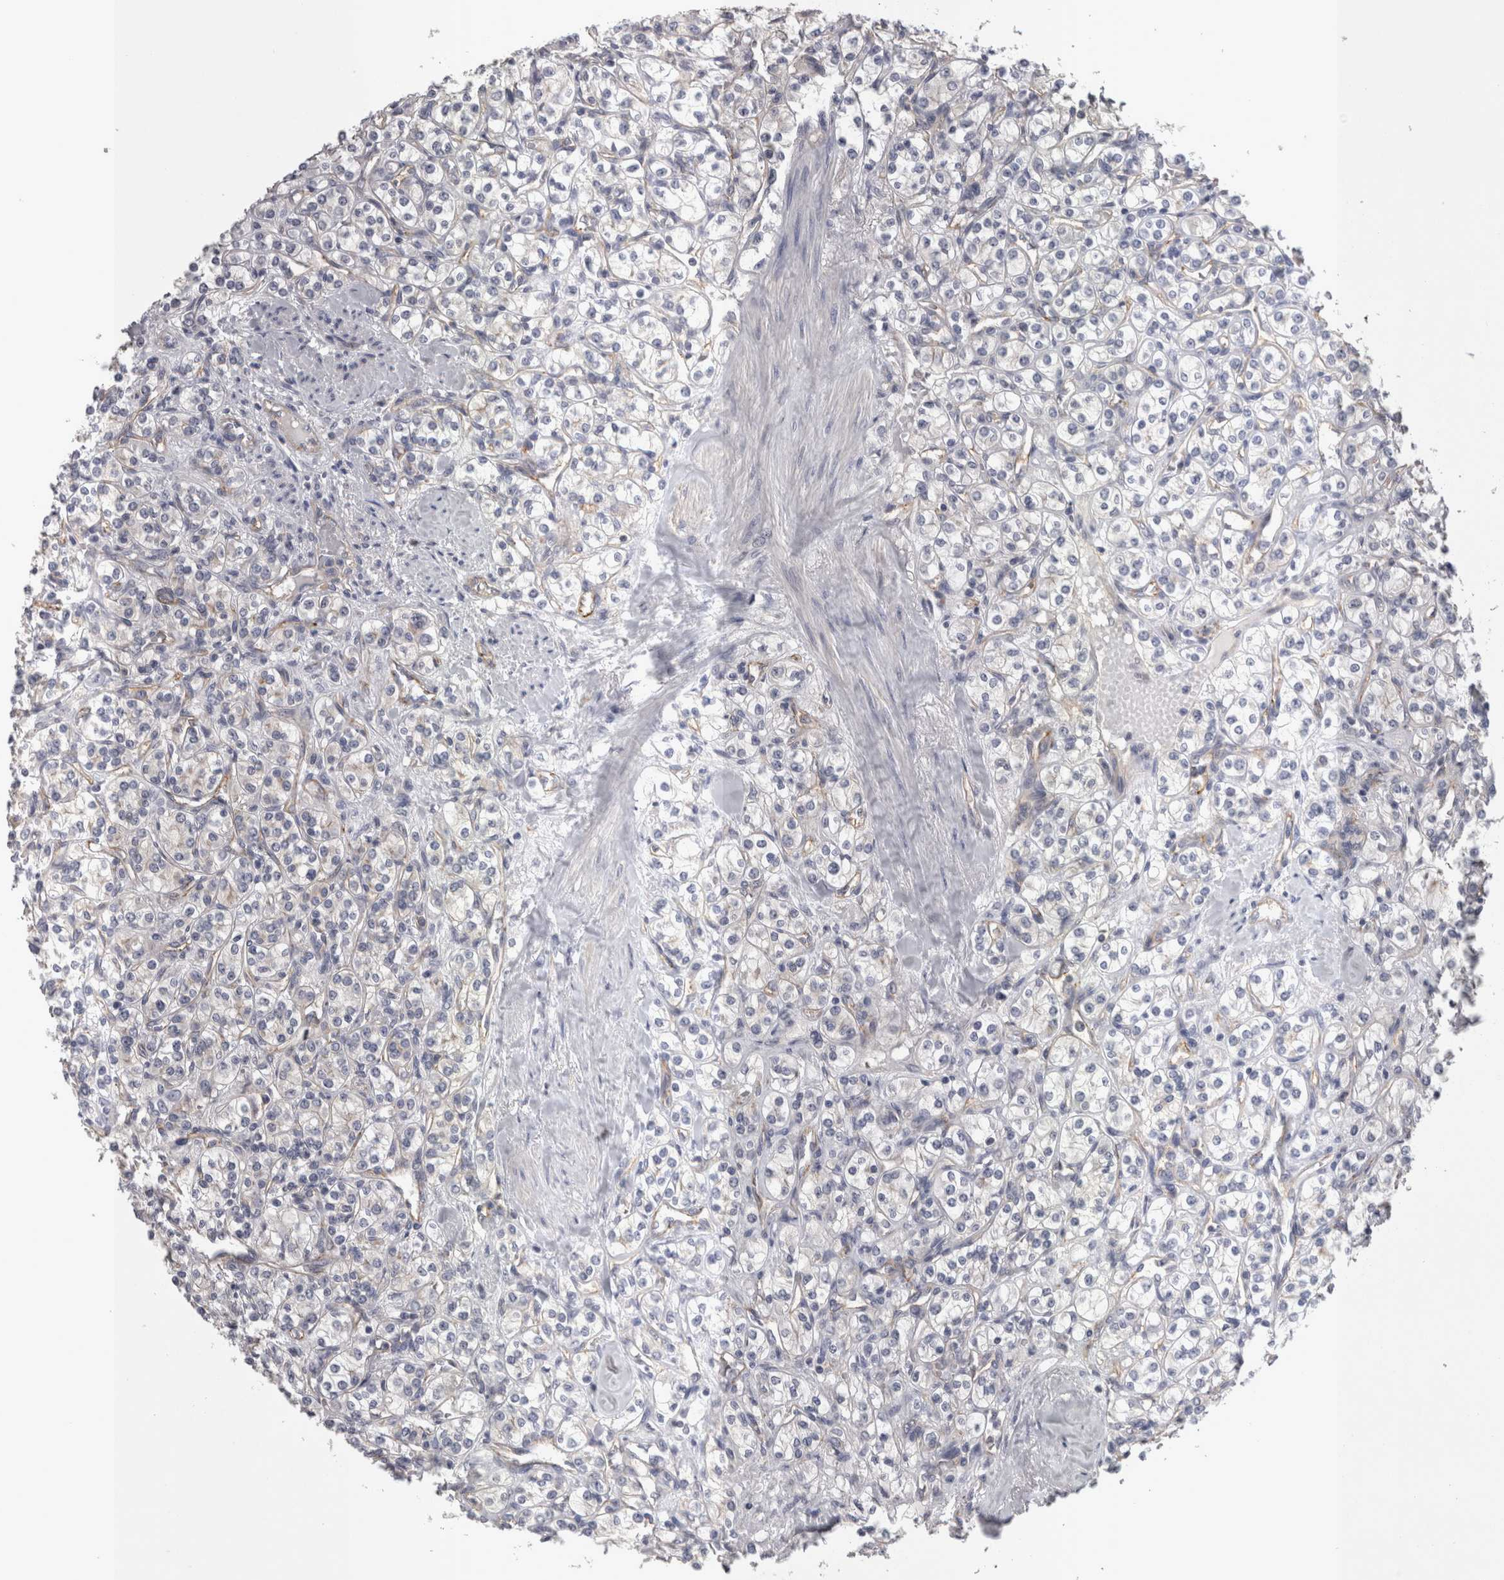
{"staining": {"intensity": "negative", "quantity": "none", "location": "none"}, "tissue": "renal cancer", "cell_type": "Tumor cells", "image_type": "cancer", "snomed": [{"axis": "morphology", "description": "Adenocarcinoma, NOS"}, {"axis": "topography", "description": "Kidney"}], "caption": "A histopathology image of human renal cancer (adenocarcinoma) is negative for staining in tumor cells.", "gene": "LYZL6", "patient": {"sex": "male", "age": 77}}